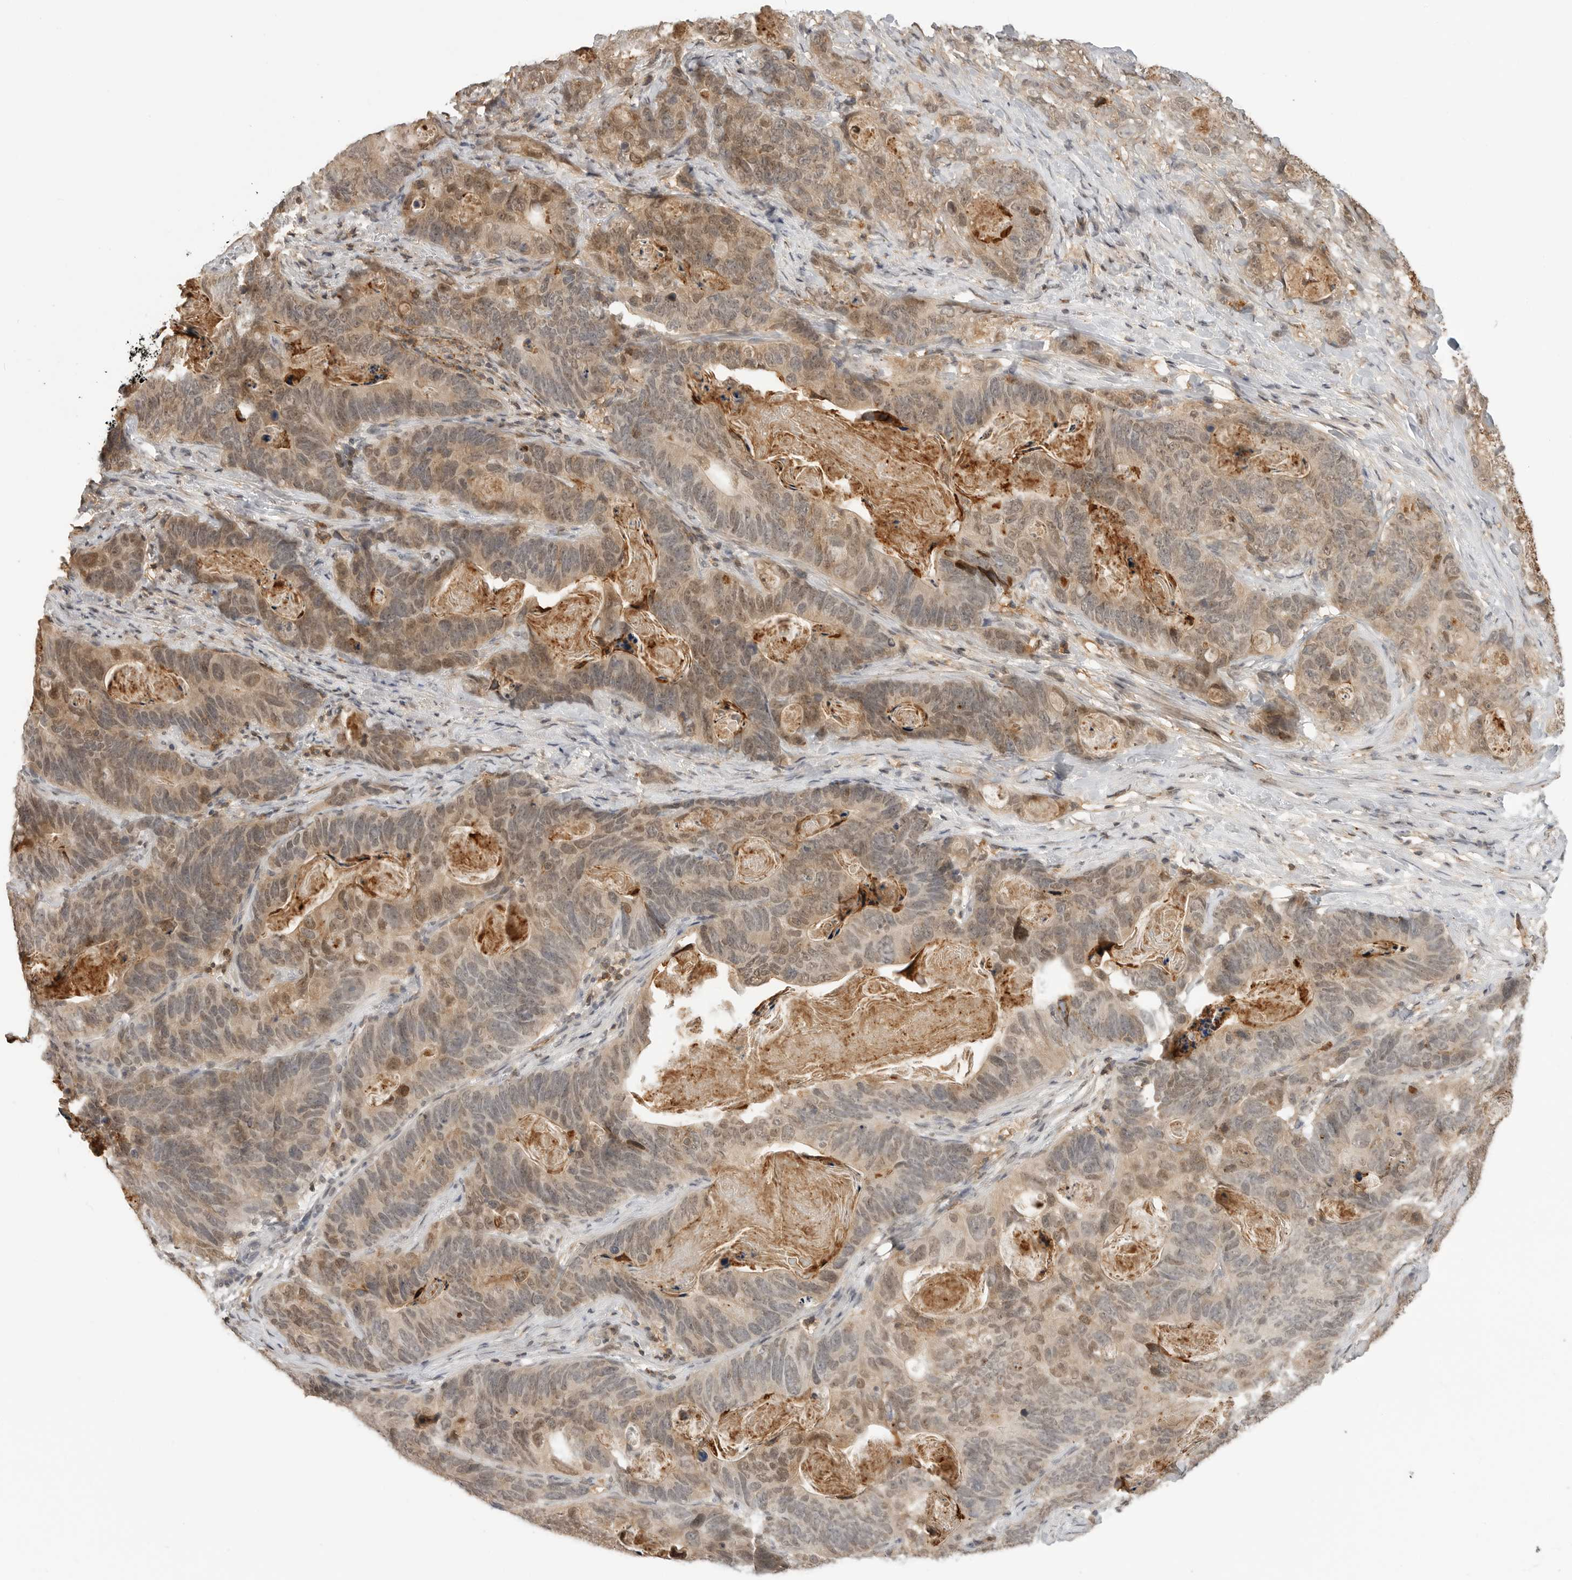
{"staining": {"intensity": "weak", "quantity": ">75%", "location": "cytoplasmic/membranous,nuclear"}, "tissue": "stomach cancer", "cell_type": "Tumor cells", "image_type": "cancer", "snomed": [{"axis": "morphology", "description": "Normal tissue, NOS"}, {"axis": "morphology", "description": "Adenocarcinoma, NOS"}, {"axis": "topography", "description": "Stomach"}], "caption": "Protein staining of stomach cancer (adenocarcinoma) tissue exhibits weak cytoplasmic/membranous and nuclear expression in approximately >75% of tumor cells.", "gene": "ANXA11", "patient": {"sex": "female", "age": 89}}